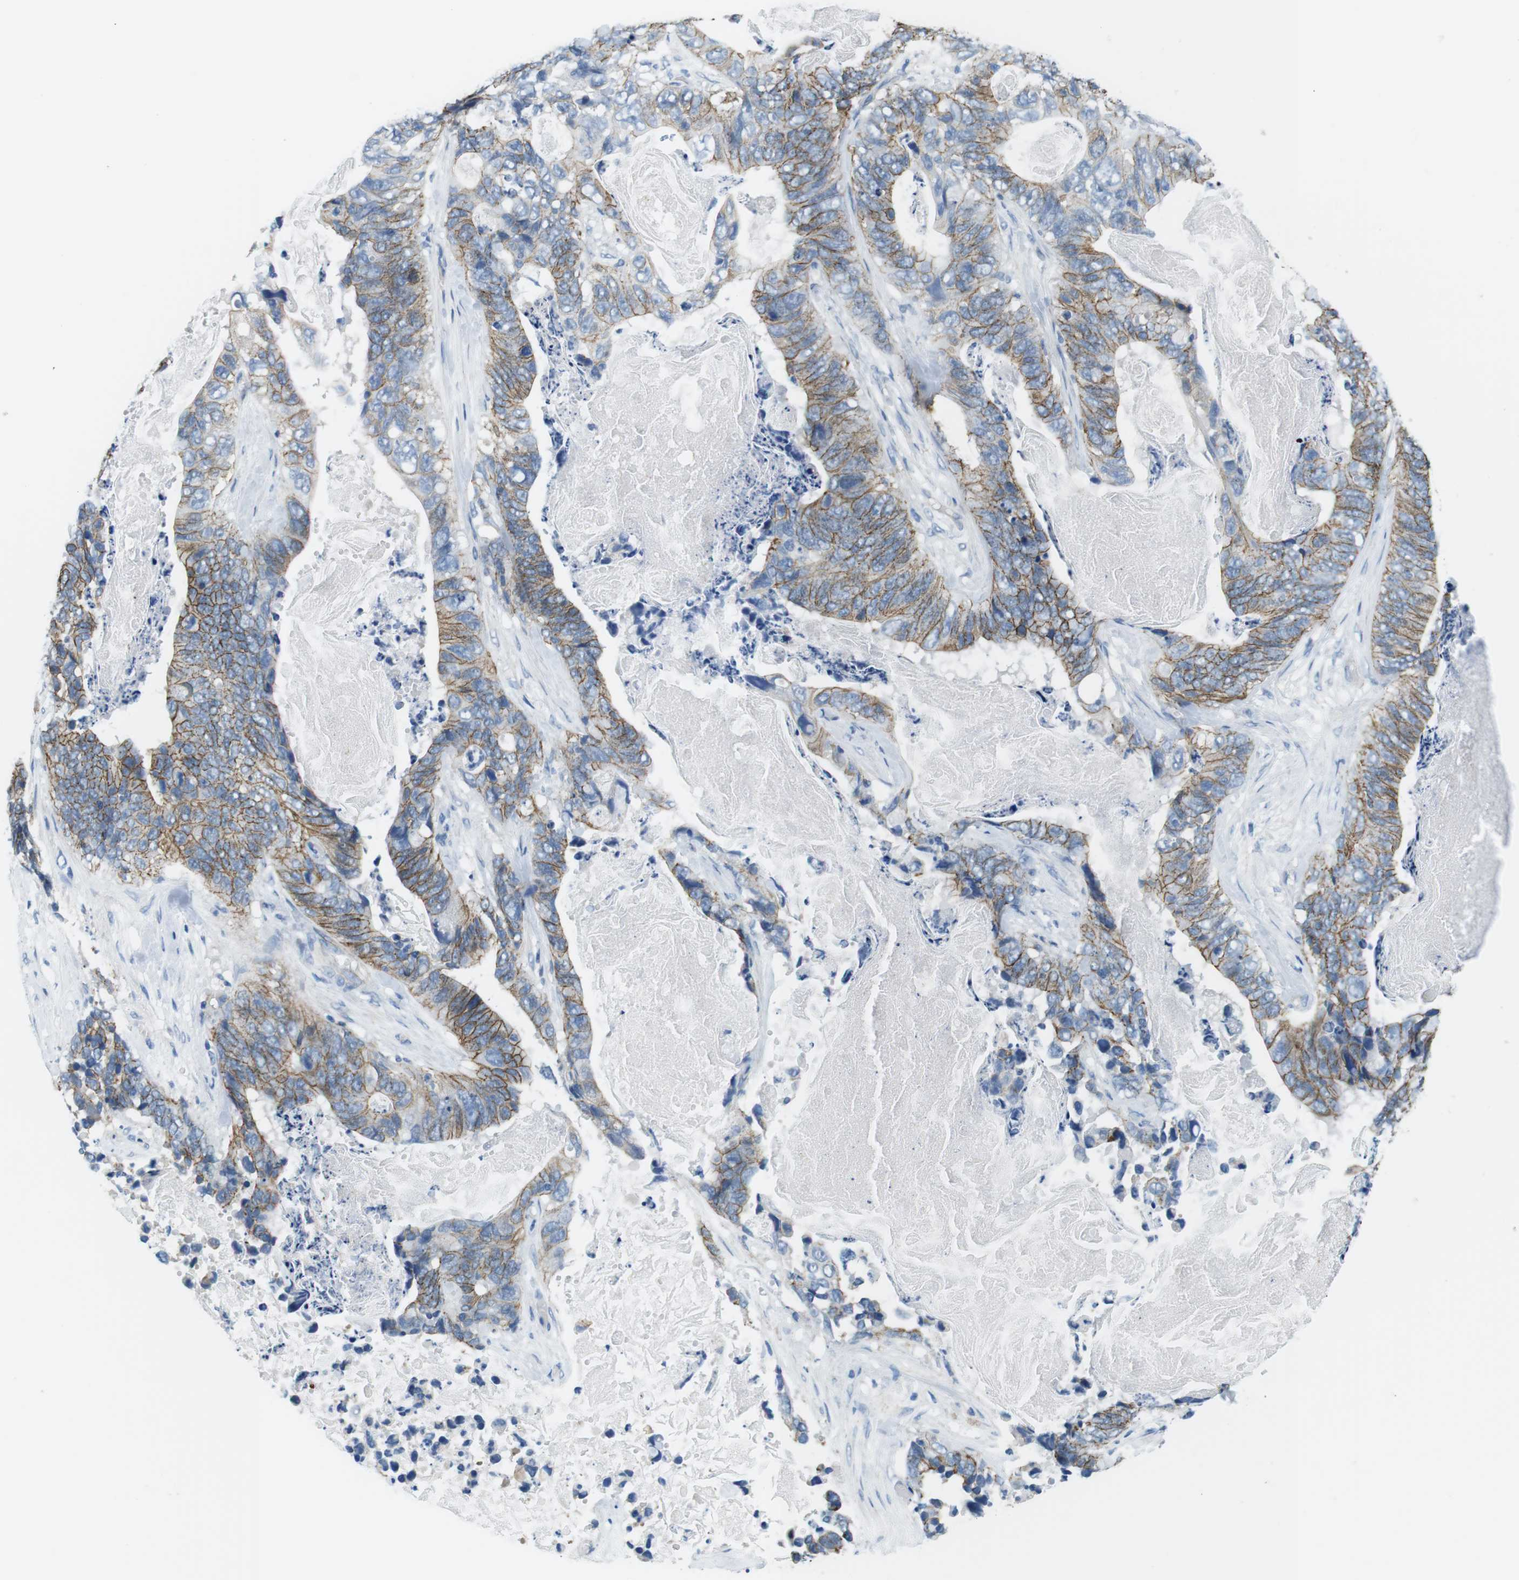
{"staining": {"intensity": "moderate", "quantity": ">75%", "location": "cytoplasmic/membranous"}, "tissue": "stomach cancer", "cell_type": "Tumor cells", "image_type": "cancer", "snomed": [{"axis": "morphology", "description": "Adenocarcinoma, NOS"}, {"axis": "topography", "description": "Stomach"}], "caption": "Immunohistochemical staining of stomach adenocarcinoma demonstrates medium levels of moderate cytoplasmic/membranous staining in approximately >75% of tumor cells. The protein is shown in brown color, while the nuclei are stained blue.", "gene": "SLC6A6", "patient": {"sex": "female", "age": 89}}